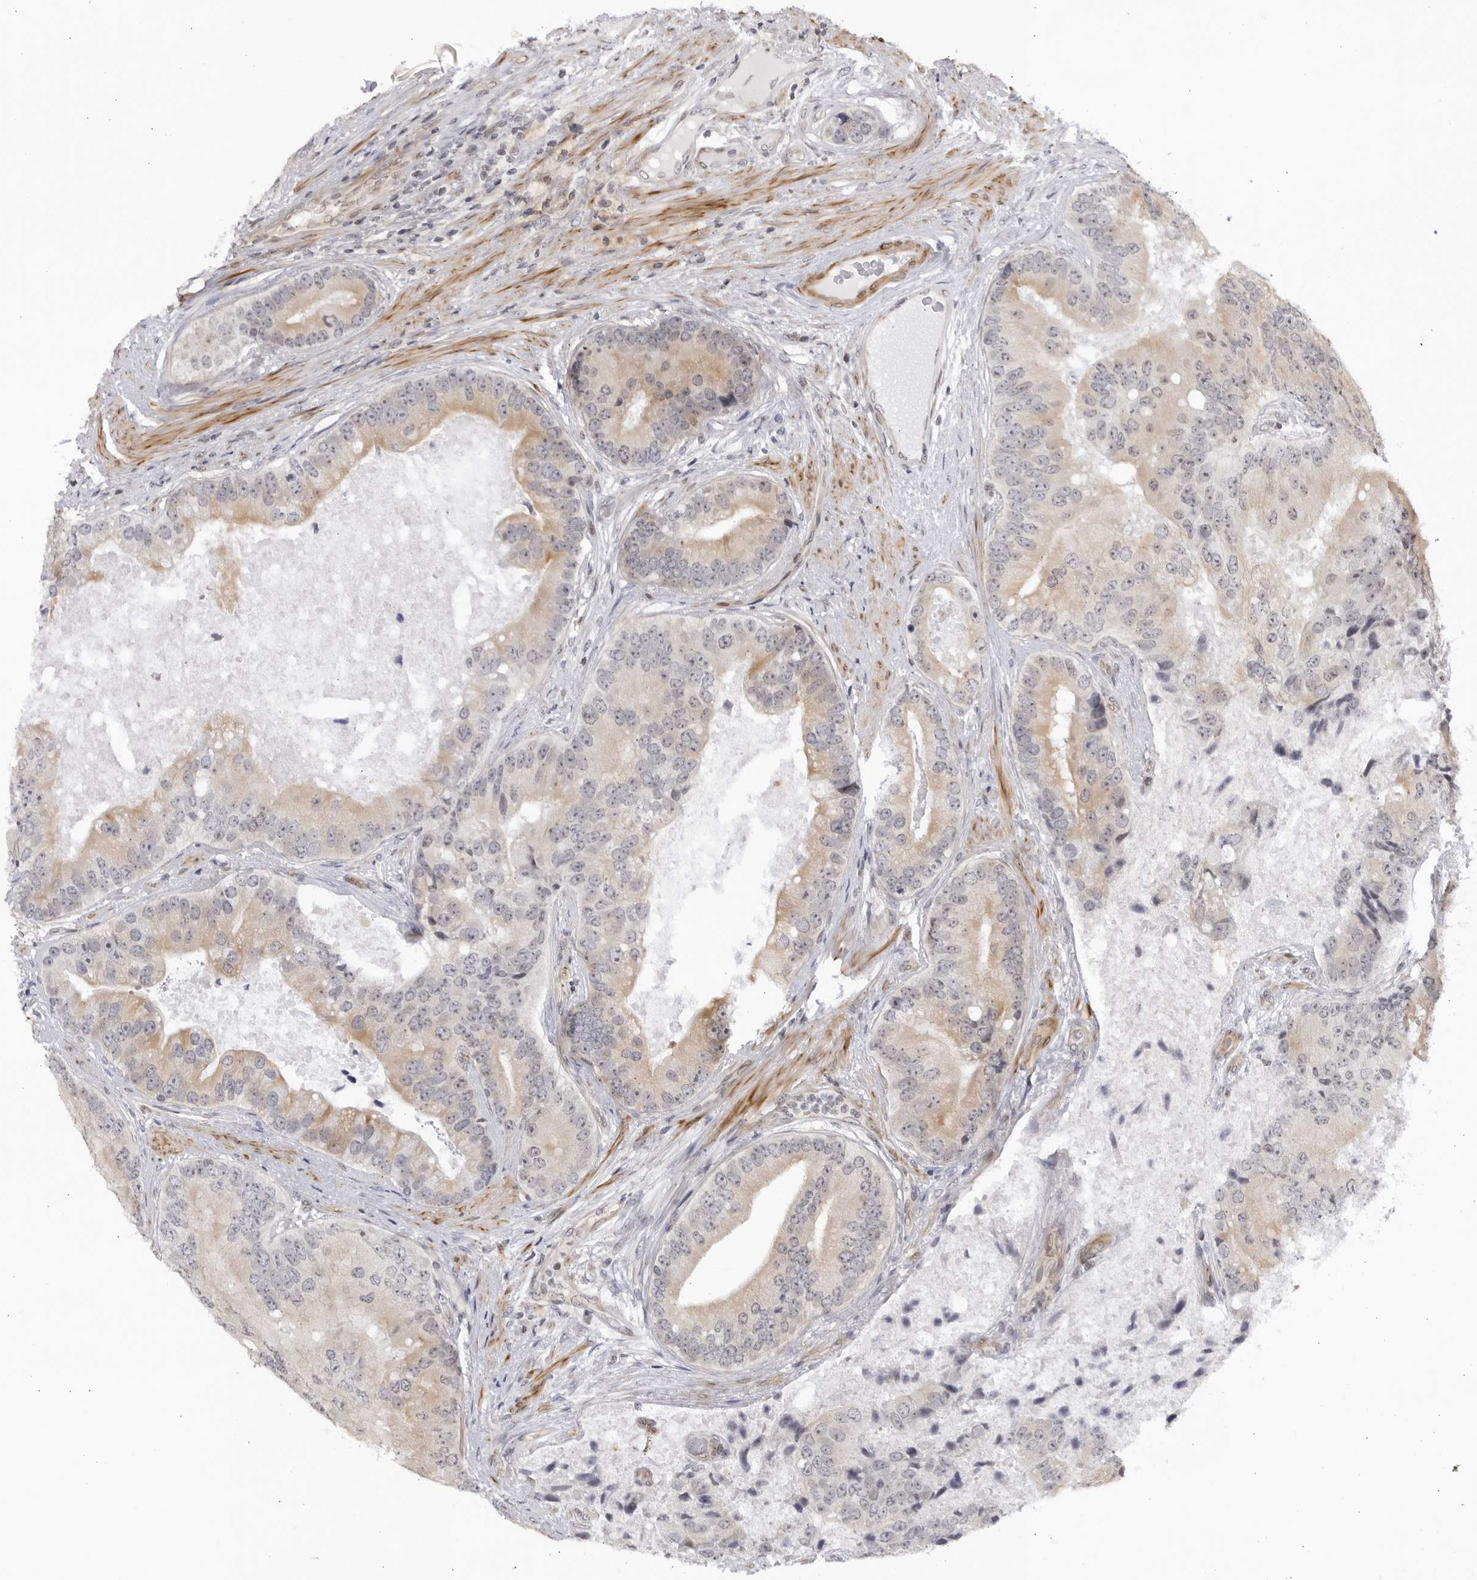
{"staining": {"intensity": "weak", "quantity": "25%-75%", "location": "cytoplasmic/membranous"}, "tissue": "prostate cancer", "cell_type": "Tumor cells", "image_type": "cancer", "snomed": [{"axis": "morphology", "description": "Adenocarcinoma, High grade"}, {"axis": "topography", "description": "Prostate"}], "caption": "Human high-grade adenocarcinoma (prostate) stained for a protein (brown) shows weak cytoplasmic/membranous positive staining in about 25%-75% of tumor cells.", "gene": "CNBD1", "patient": {"sex": "male", "age": 70}}